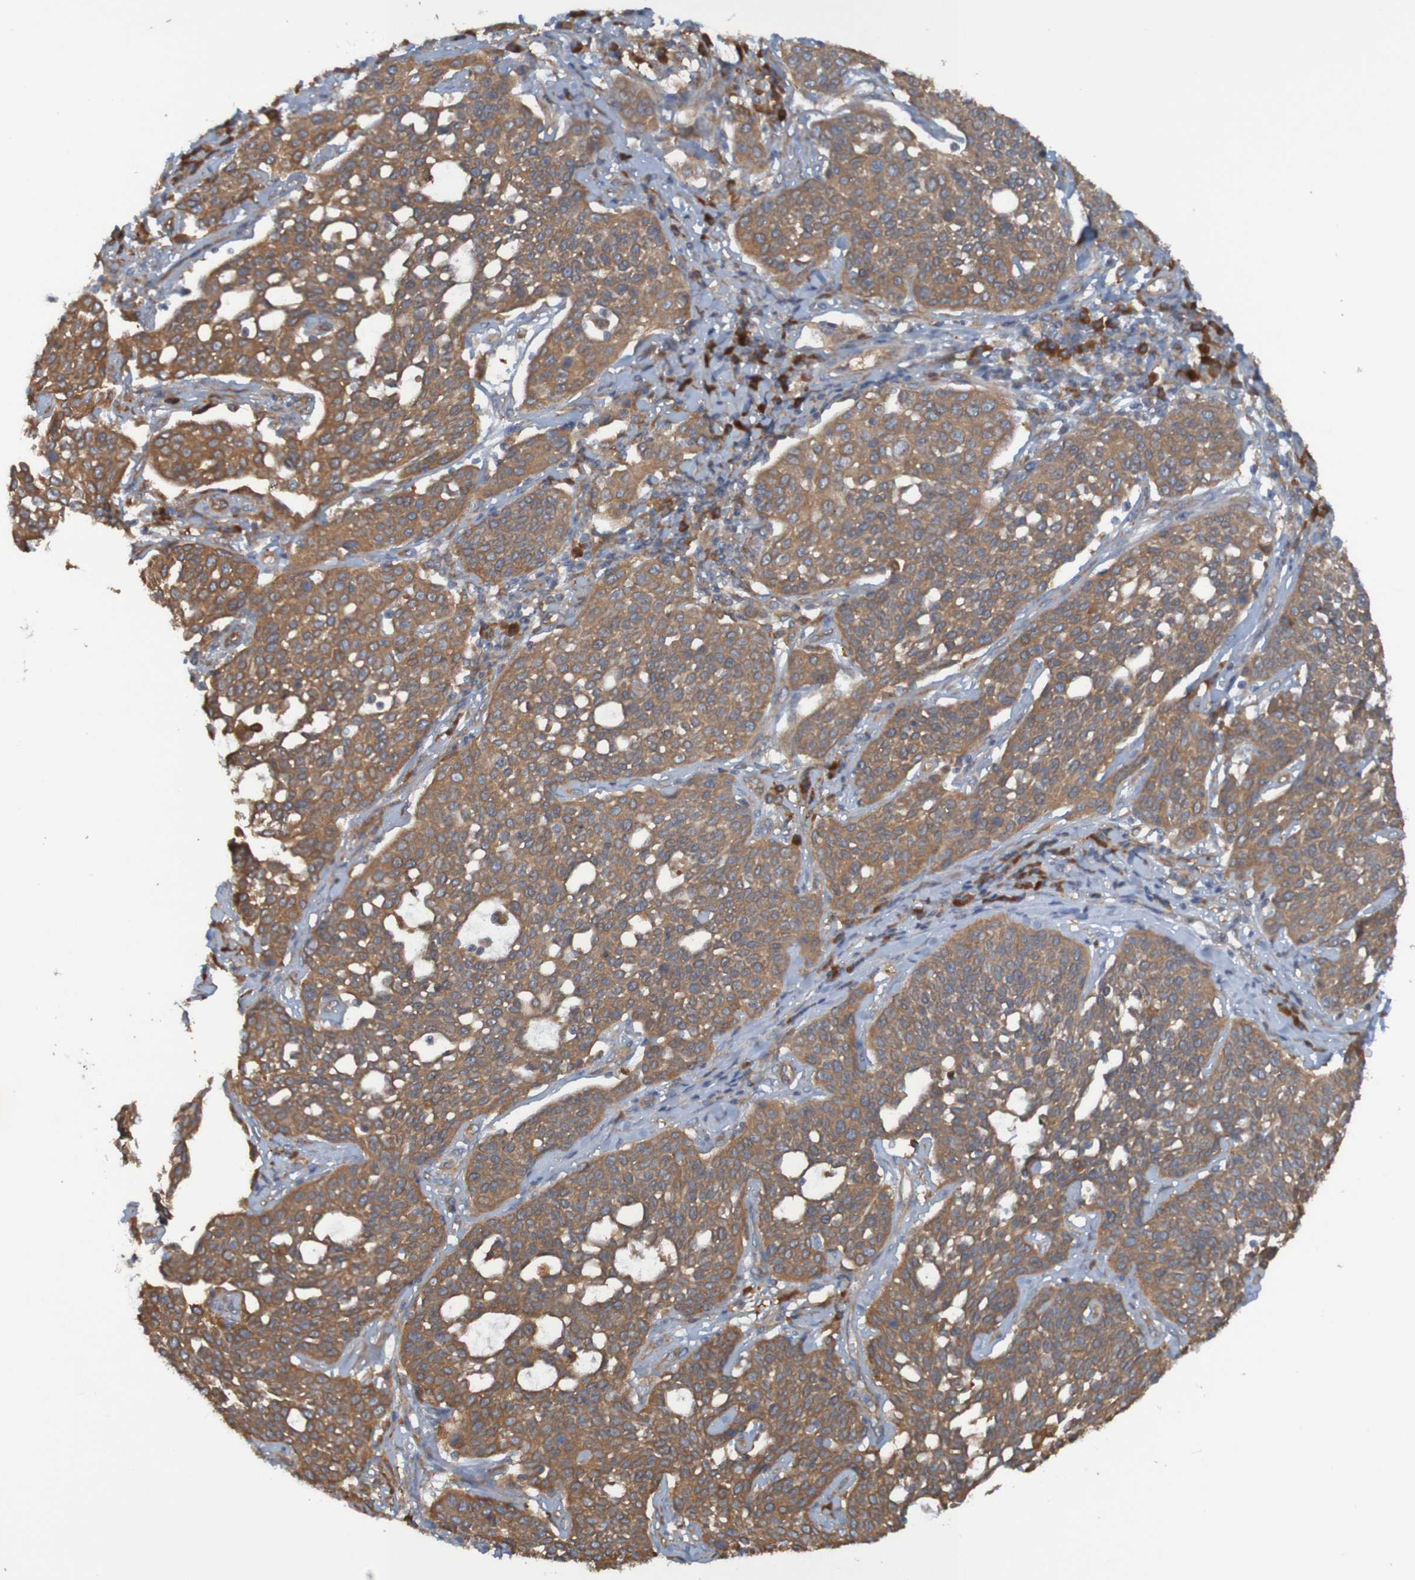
{"staining": {"intensity": "moderate", "quantity": ">75%", "location": "cytoplasmic/membranous"}, "tissue": "cervical cancer", "cell_type": "Tumor cells", "image_type": "cancer", "snomed": [{"axis": "morphology", "description": "Squamous cell carcinoma, NOS"}, {"axis": "topography", "description": "Cervix"}], "caption": "Immunohistochemistry of human cervical cancer (squamous cell carcinoma) shows medium levels of moderate cytoplasmic/membranous positivity in approximately >75% of tumor cells.", "gene": "DNAJC4", "patient": {"sex": "female", "age": 34}}